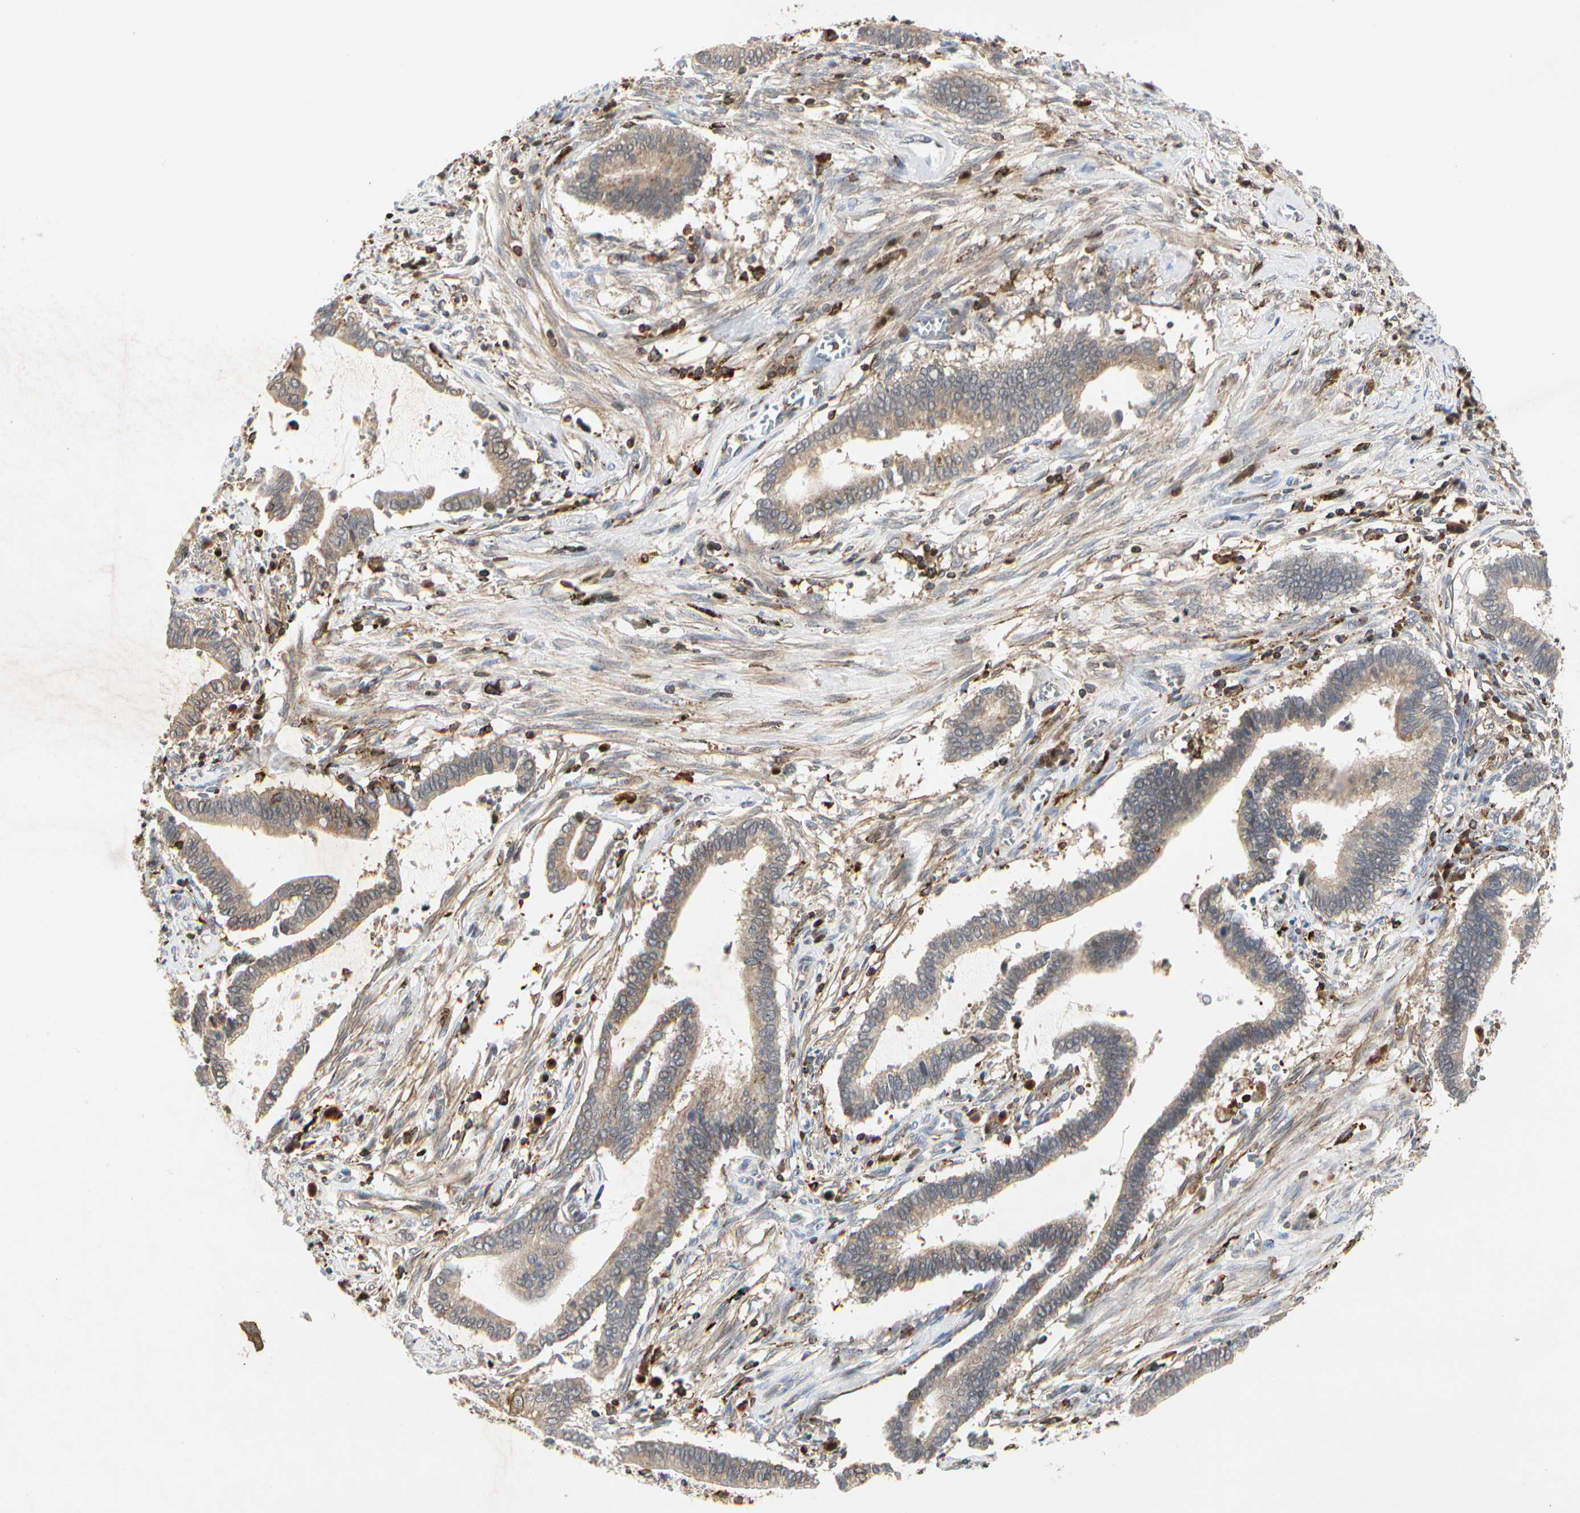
{"staining": {"intensity": "weak", "quantity": ">75%", "location": "cytoplasmic/membranous"}, "tissue": "cervical cancer", "cell_type": "Tumor cells", "image_type": "cancer", "snomed": [{"axis": "morphology", "description": "Adenocarcinoma, NOS"}, {"axis": "topography", "description": "Cervix"}], "caption": "Protein expression analysis of human adenocarcinoma (cervical) reveals weak cytoplasmic/membranous staining in approximately >75% of tumor cells.", "gene": "NAPG", "patient": {"sex": "female", "age": 44}}